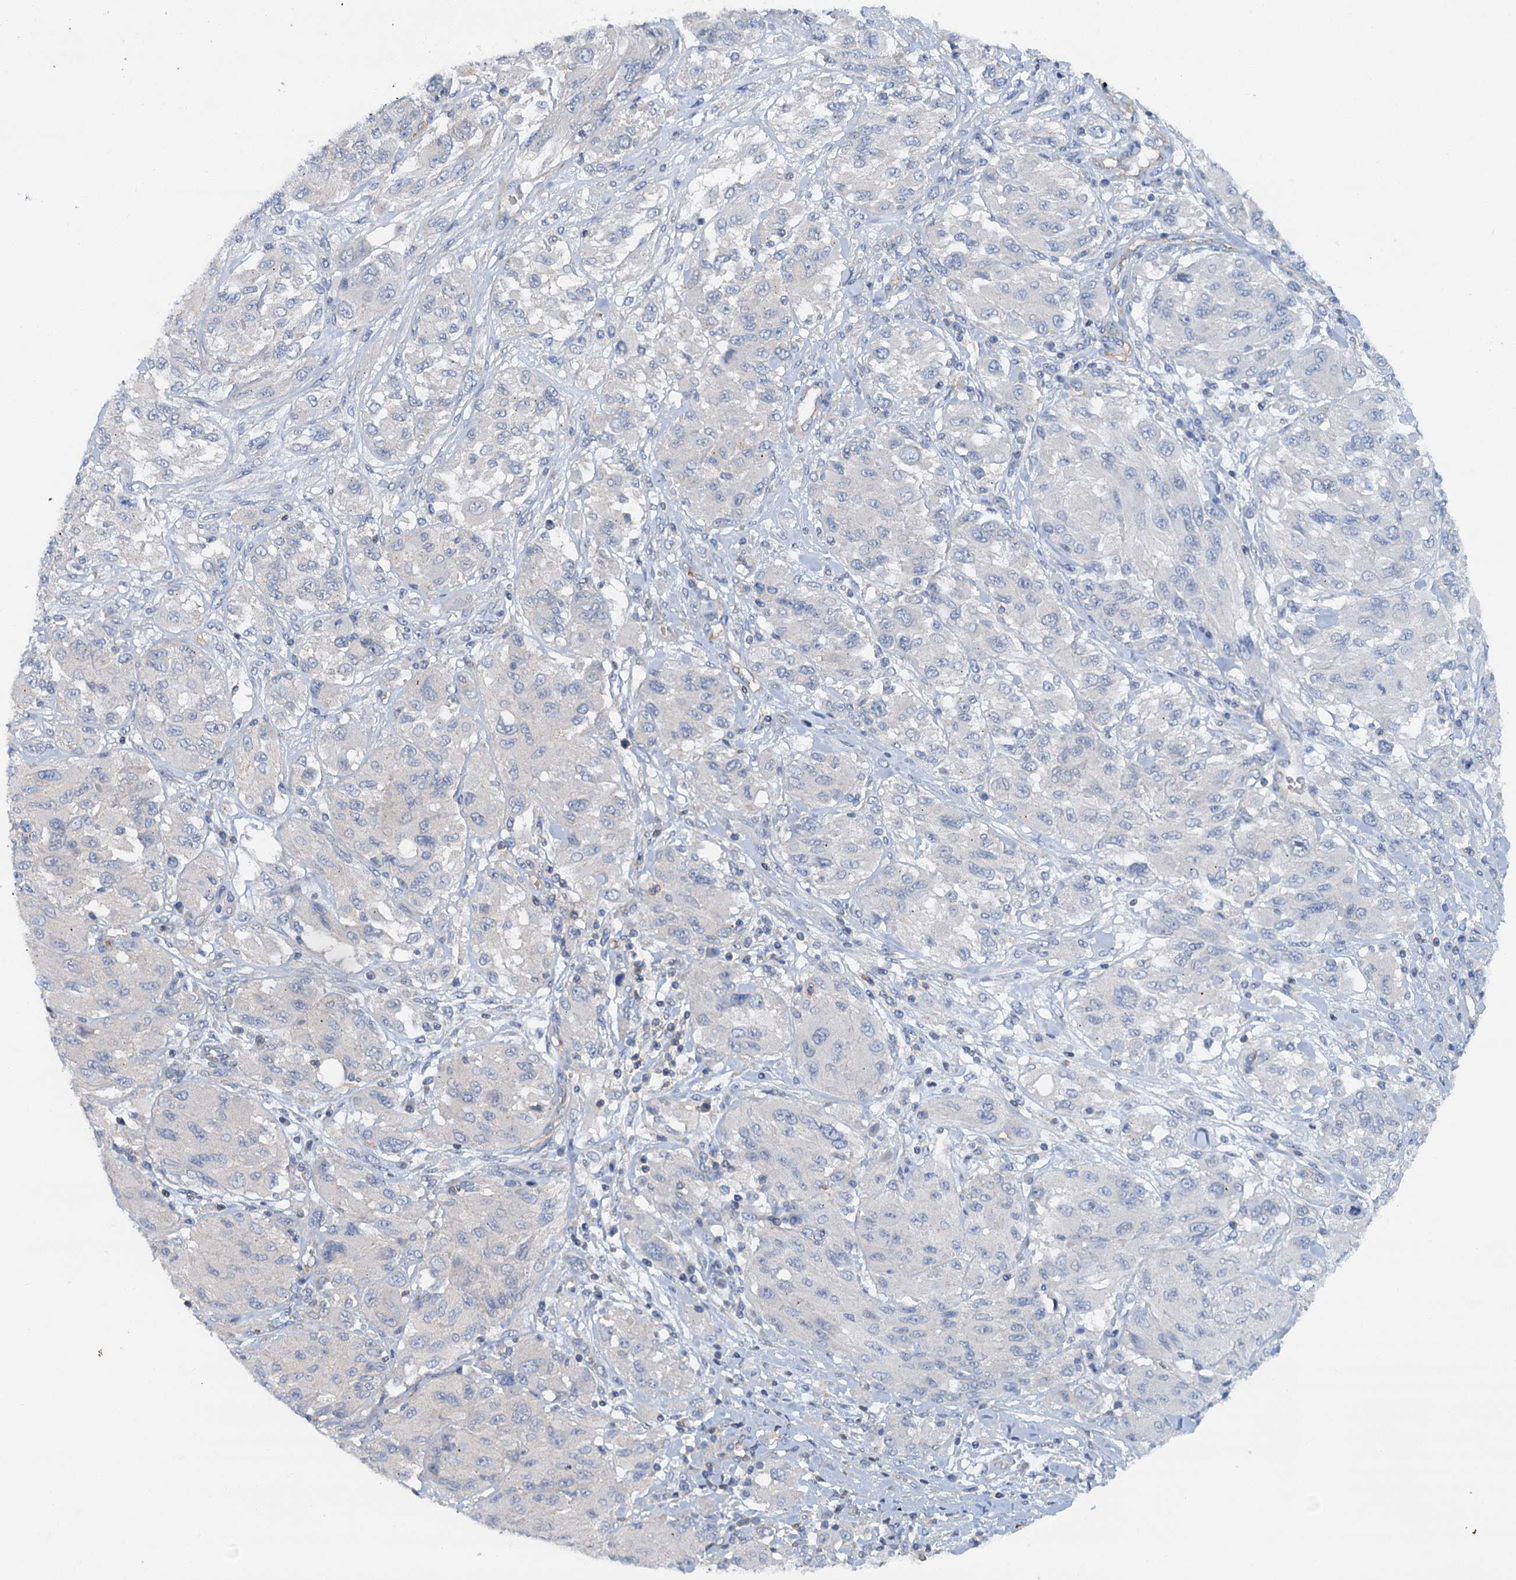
{"staining": {"intensity": "negative", "quantity": "none", "location": "none"}, "tissue": "melanoma", "cell_type": "Tumor cells", "image_type": "cancer", "snomed": [{"axis": "morphology", "description": "Malignant melanoma, NOS"}, {"axis": "topography", "description": "Skin"}], "caption": "A photomicrograph of malignant melanoma stained for a protein exhibits no brown staining in tumor cells.", "gene": "ROGDI", "patient": {"sex": "female", "age": 91}}